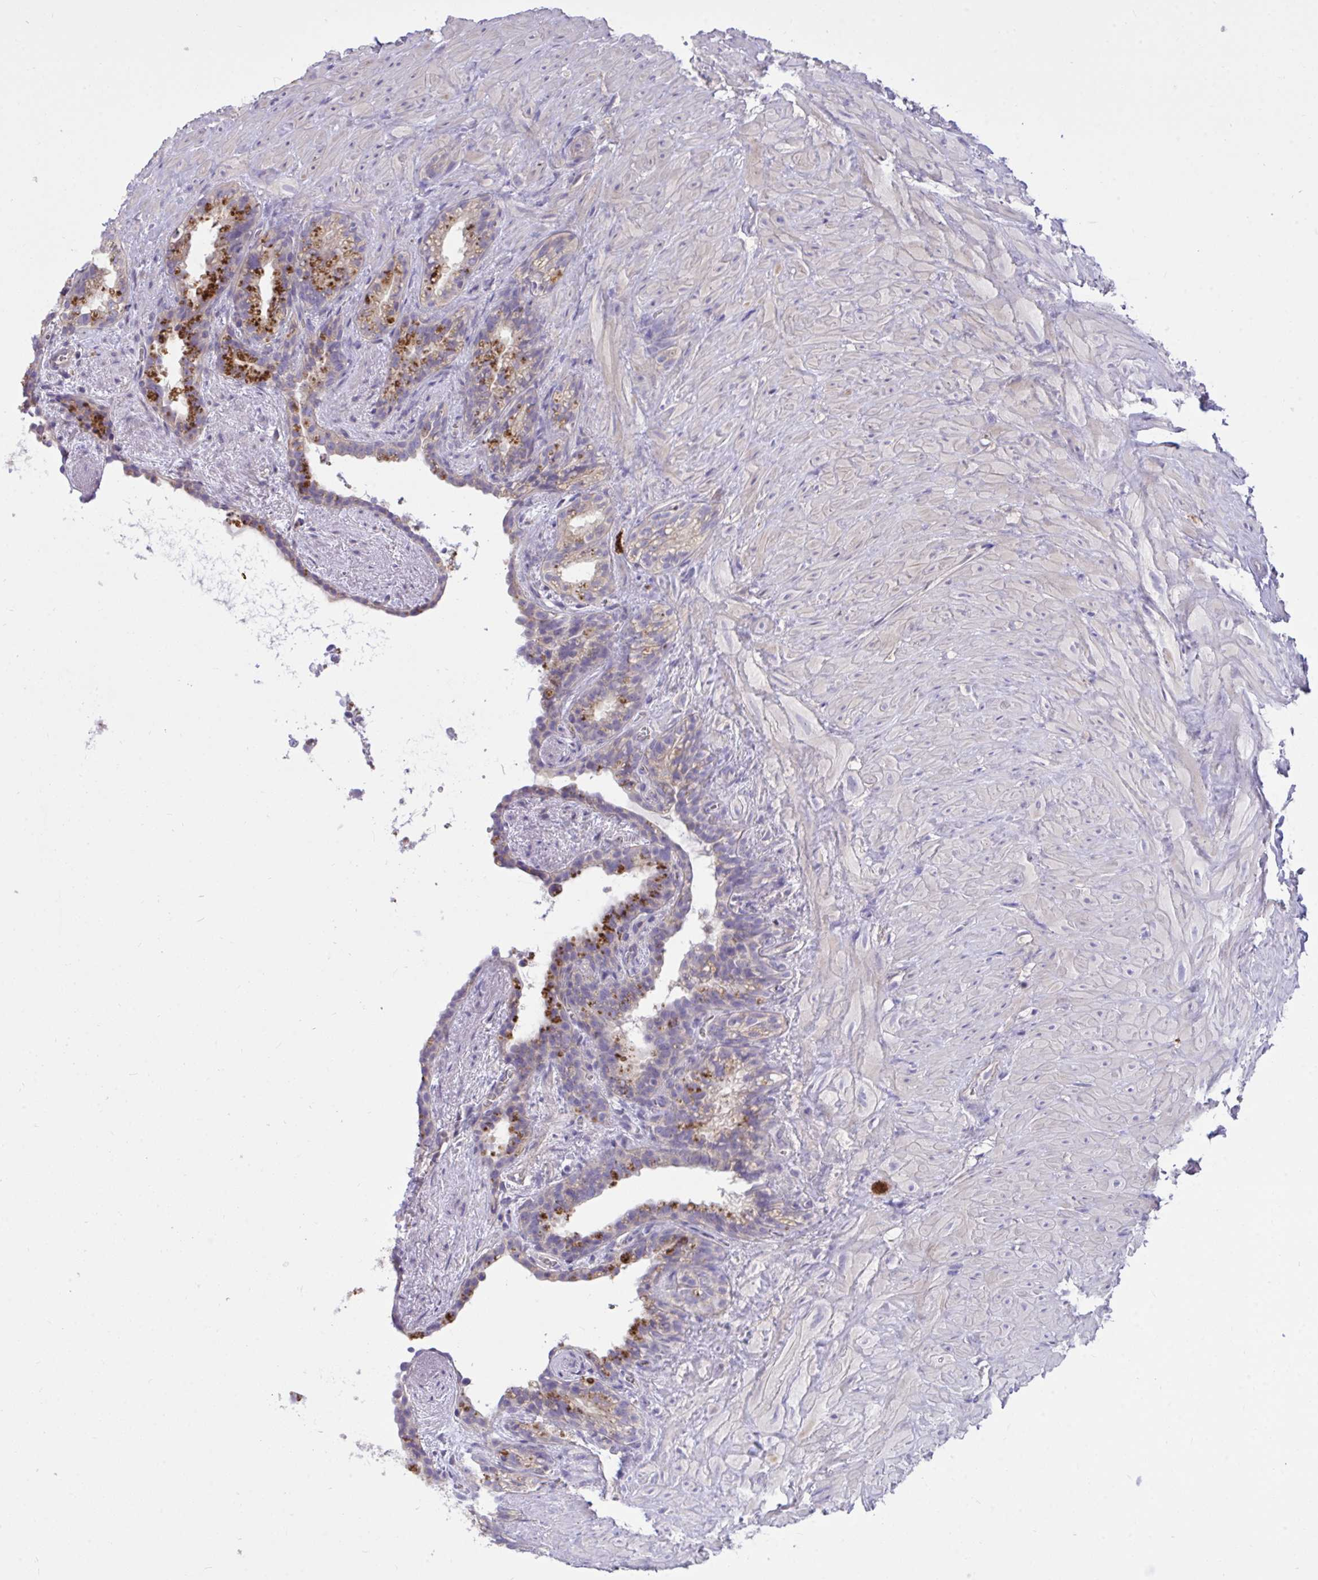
{"staining": {"intensity": "moderate", "quantity": "<25%", "location": "cytoplasmic/membranous"}, "tissue": "seminal vesicle", "cell_type": "Glandular cells", "image_type": "normal", "snomed": [{"axis": "morphology", "description": "Normal tissue, NOS"}, {"axis": "topography", "description": "Seminal veicle"}], "caption": "IHC histopathology image of unremarkable seminal vesicle: human seminal vesicle stained using immunohistochemistry reveals low levels of moderate protein expression localized specifically in the cytoplasmic/membranous of glandular cells, appearing as a cytoplasmic/membranous brown color.", "gene": "TLN2", "patient": {"sex": "male", "age": 76}}